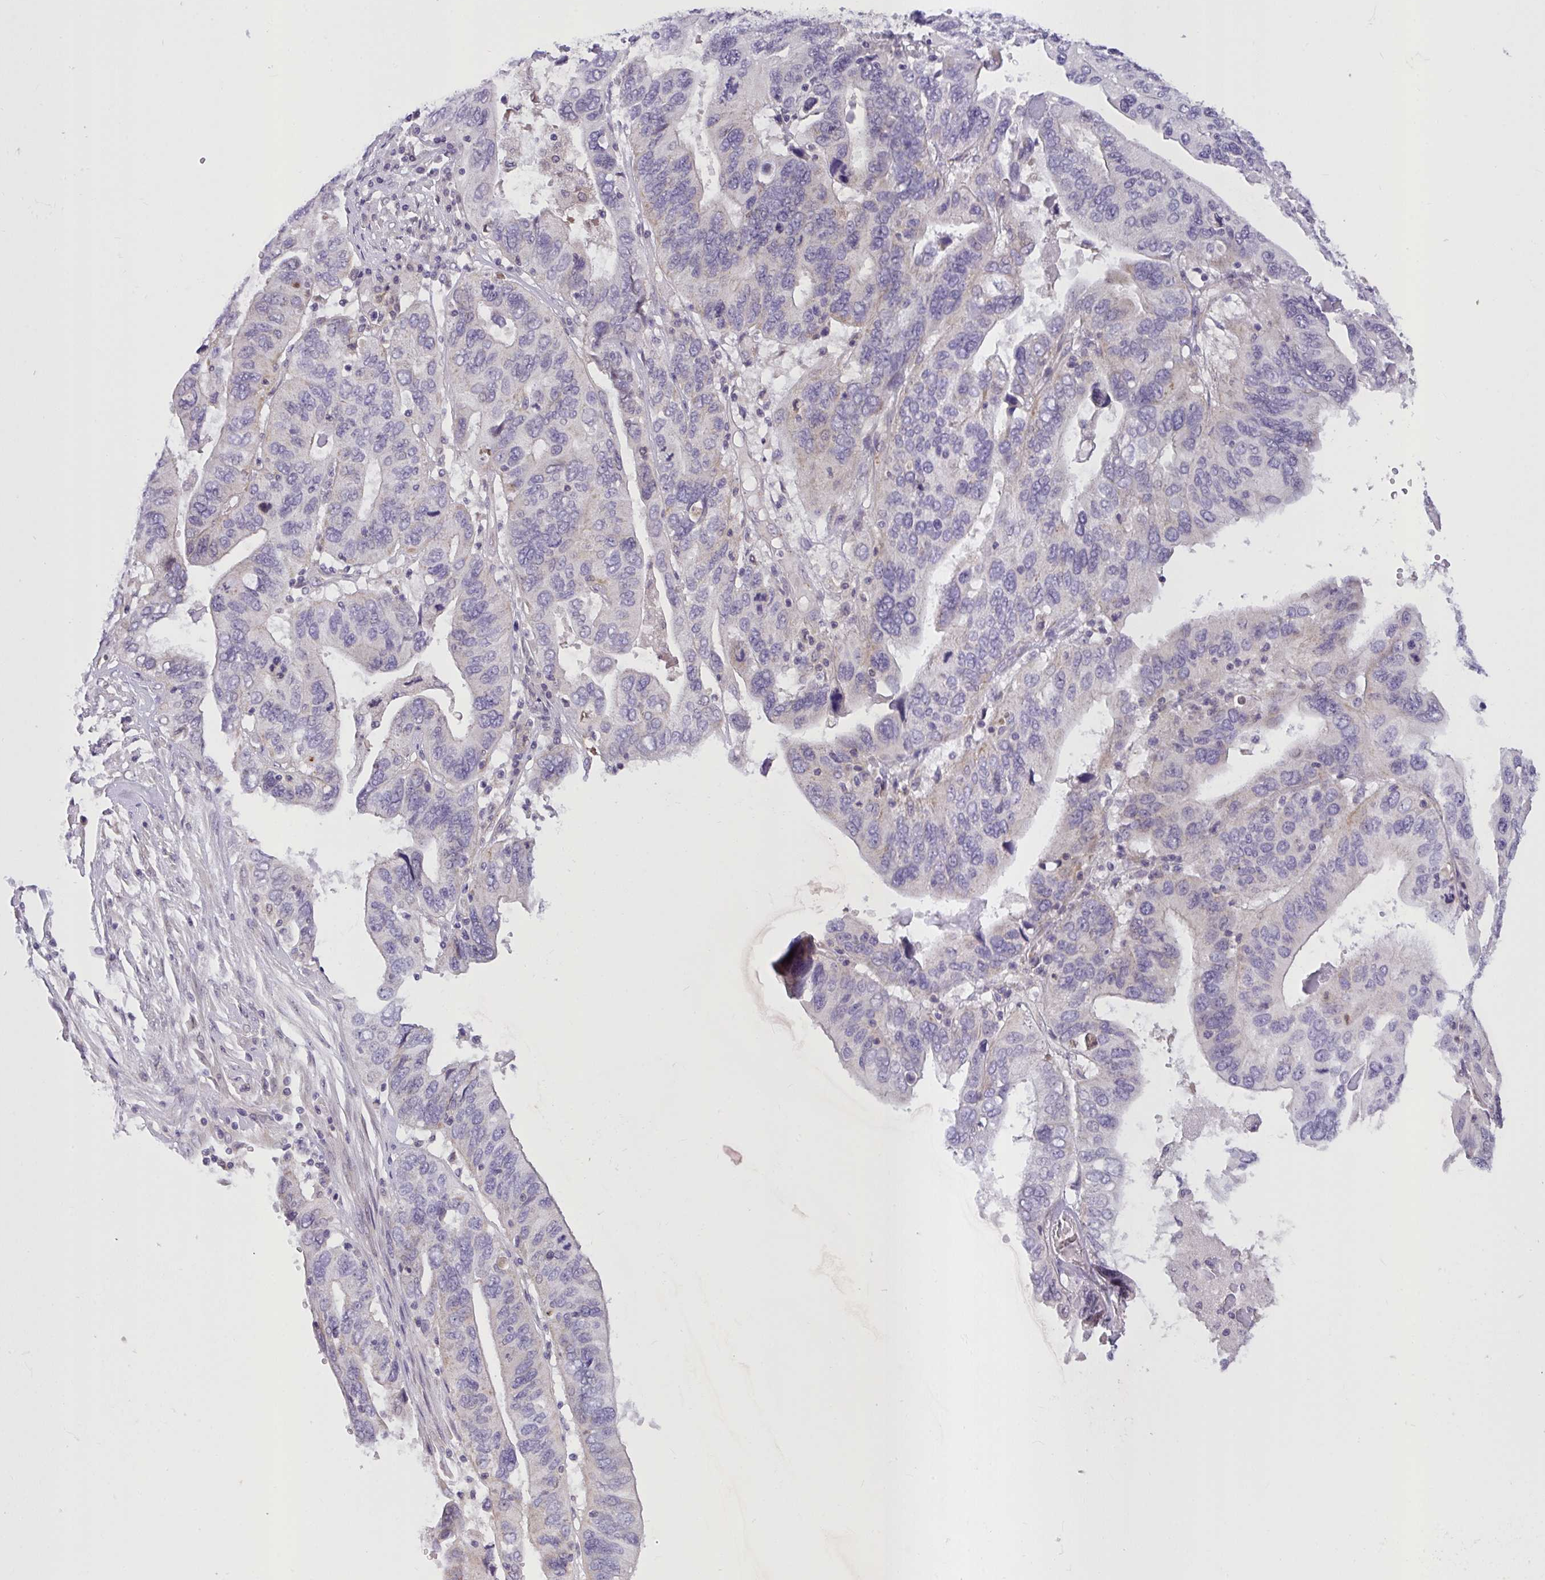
{"staining": {"intensity": "weak", "quantity": "<25%", "location": "cytoplasmic/membranous"}, "tissue": "ovarian cancer", "cell_type": "Tumor cells", "image_type": "cancer", "snomed": [{"axis": "morphology", "description": "Cystadenocarcinoma, serous, NOS"}, {"axis": "topography", "description": "Ovary"}], "caption": "High power microscopy micrograph of an immunohistochemistry micrograph of ovarian cancer (serous cystadenocarcinoma), revealing no significant staining in tumor cells.", "gene": "SEMA6B", "patient": {"sex": "female", "age": 79}}